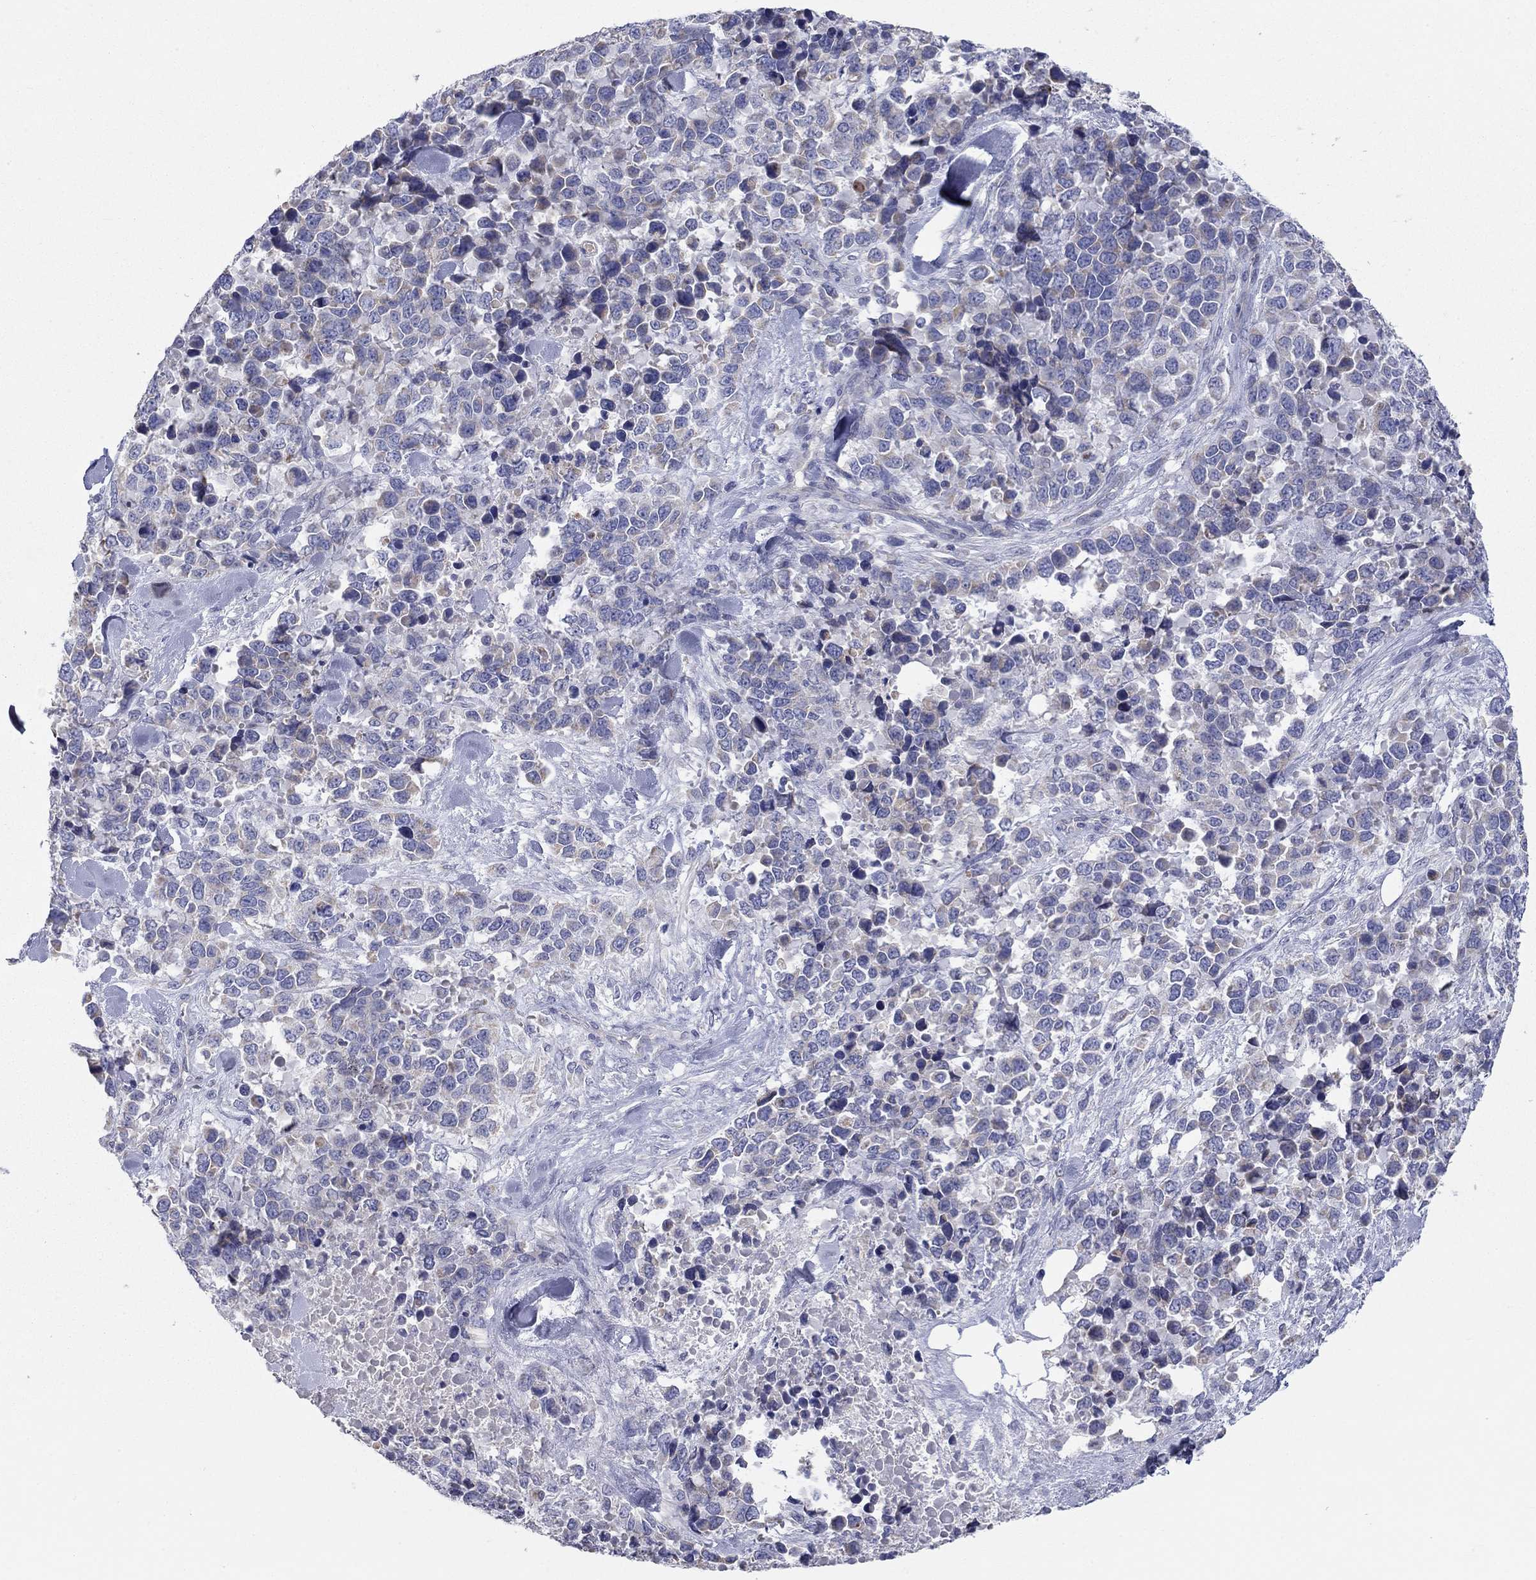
{"staining": {"intensity": "weak", "quantity": "25%-75%", "location": "cytoplasmic/membranous"}, "tissue": "melanoma", "cell_type": "Tumor cells", "image_type": "cancer", "snomed": [{"axis": "morphology", "description": "Malignant melanoma, Metastatic site"}, {"axis": "topography", "description": "Skin"}], "caption": "Human melanoma stained for a protein (brown) shows weak cytoplasmic/membranous positive positivity in approximately 25%-75% of tumor cells.", "gene": "RCAN1", "patient": {"sex": "male", "age": 84}}